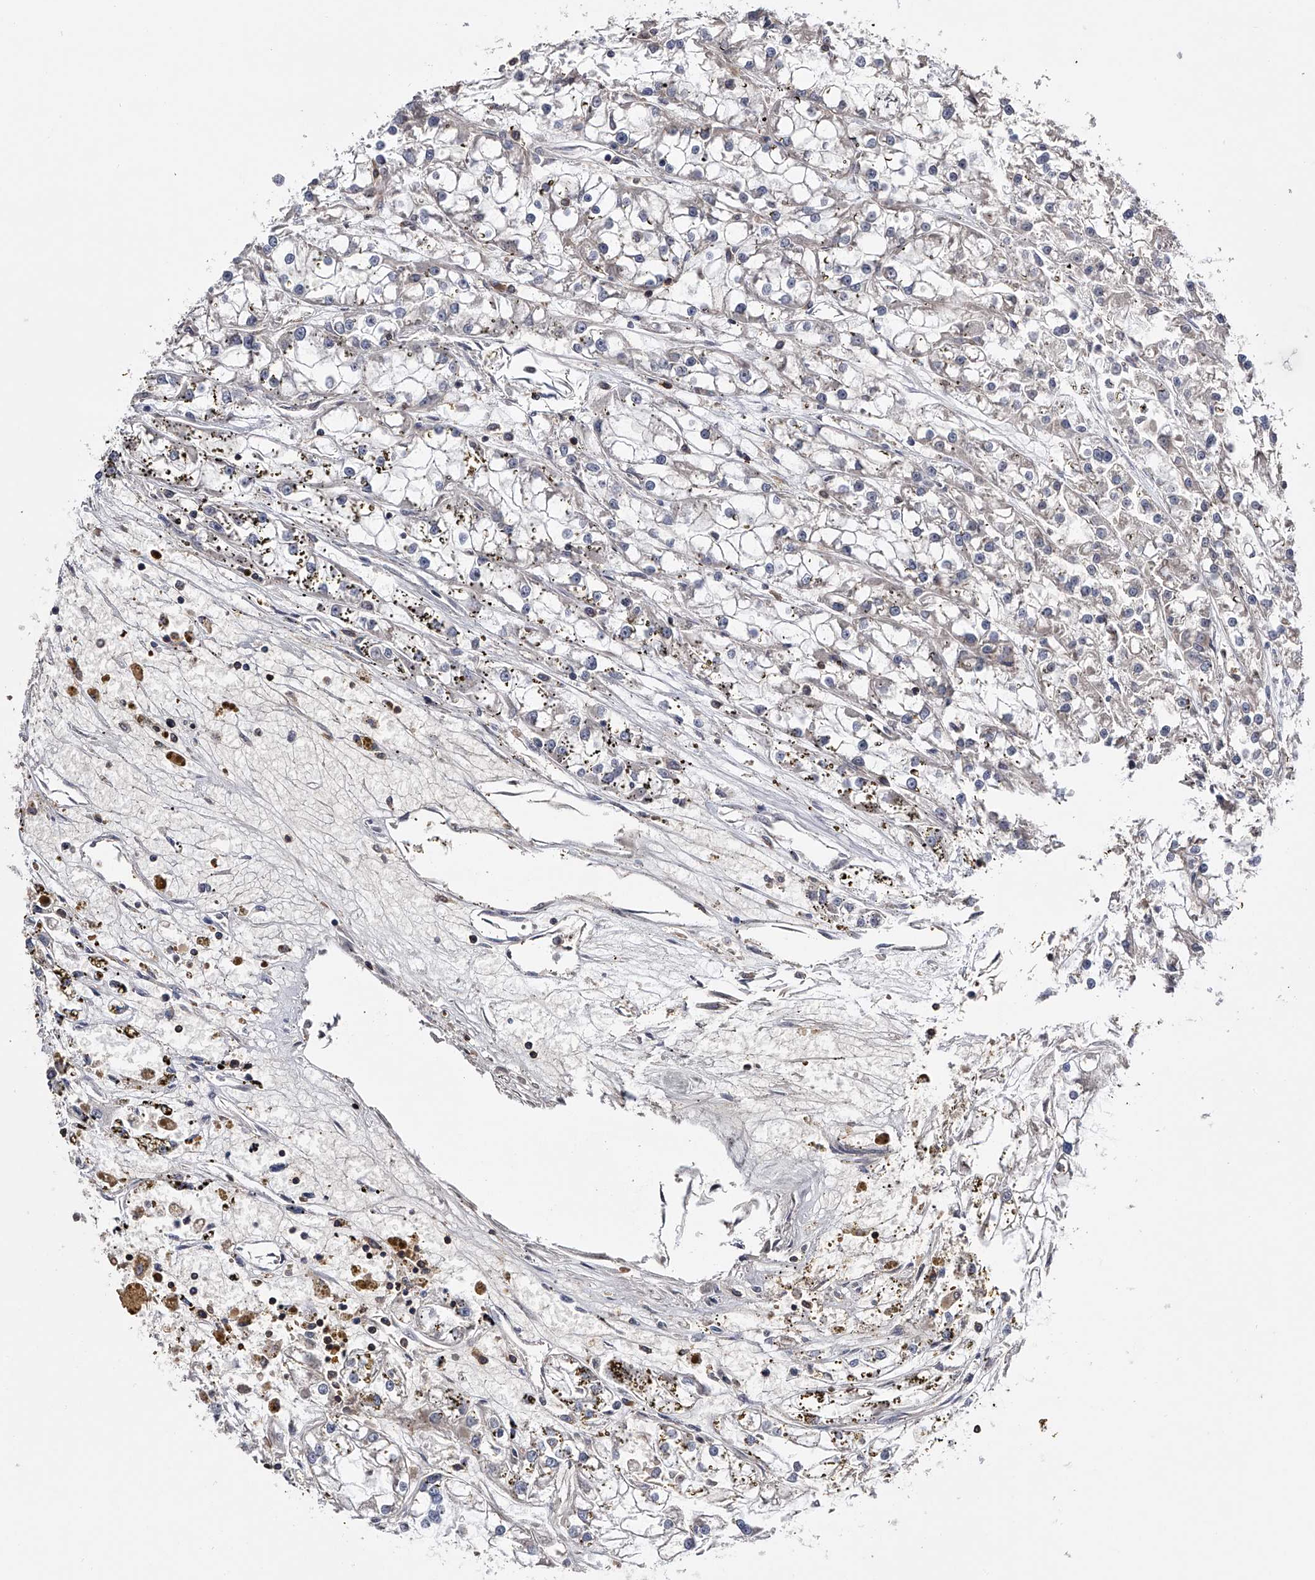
{"staining": {"intensity": "negative", "quantity": "none", "location": "none"}, "tissue": "renal cancer", "cell_type": "Tumor cells", "image_type": "cancer", "snomed": [{"axis": "morphology", "description": "Adenocarcinoma, NOS"}, {"axis": "topography", "description": "Kidney"}], "caption": "An IHC photomicrograph of adenocarcinoma (renal) is shown. There is no staining in tumor cells of adenocarcinoma (renal).", "gene": "PAN3", "patient": {"sex": "female", "age": 52}}